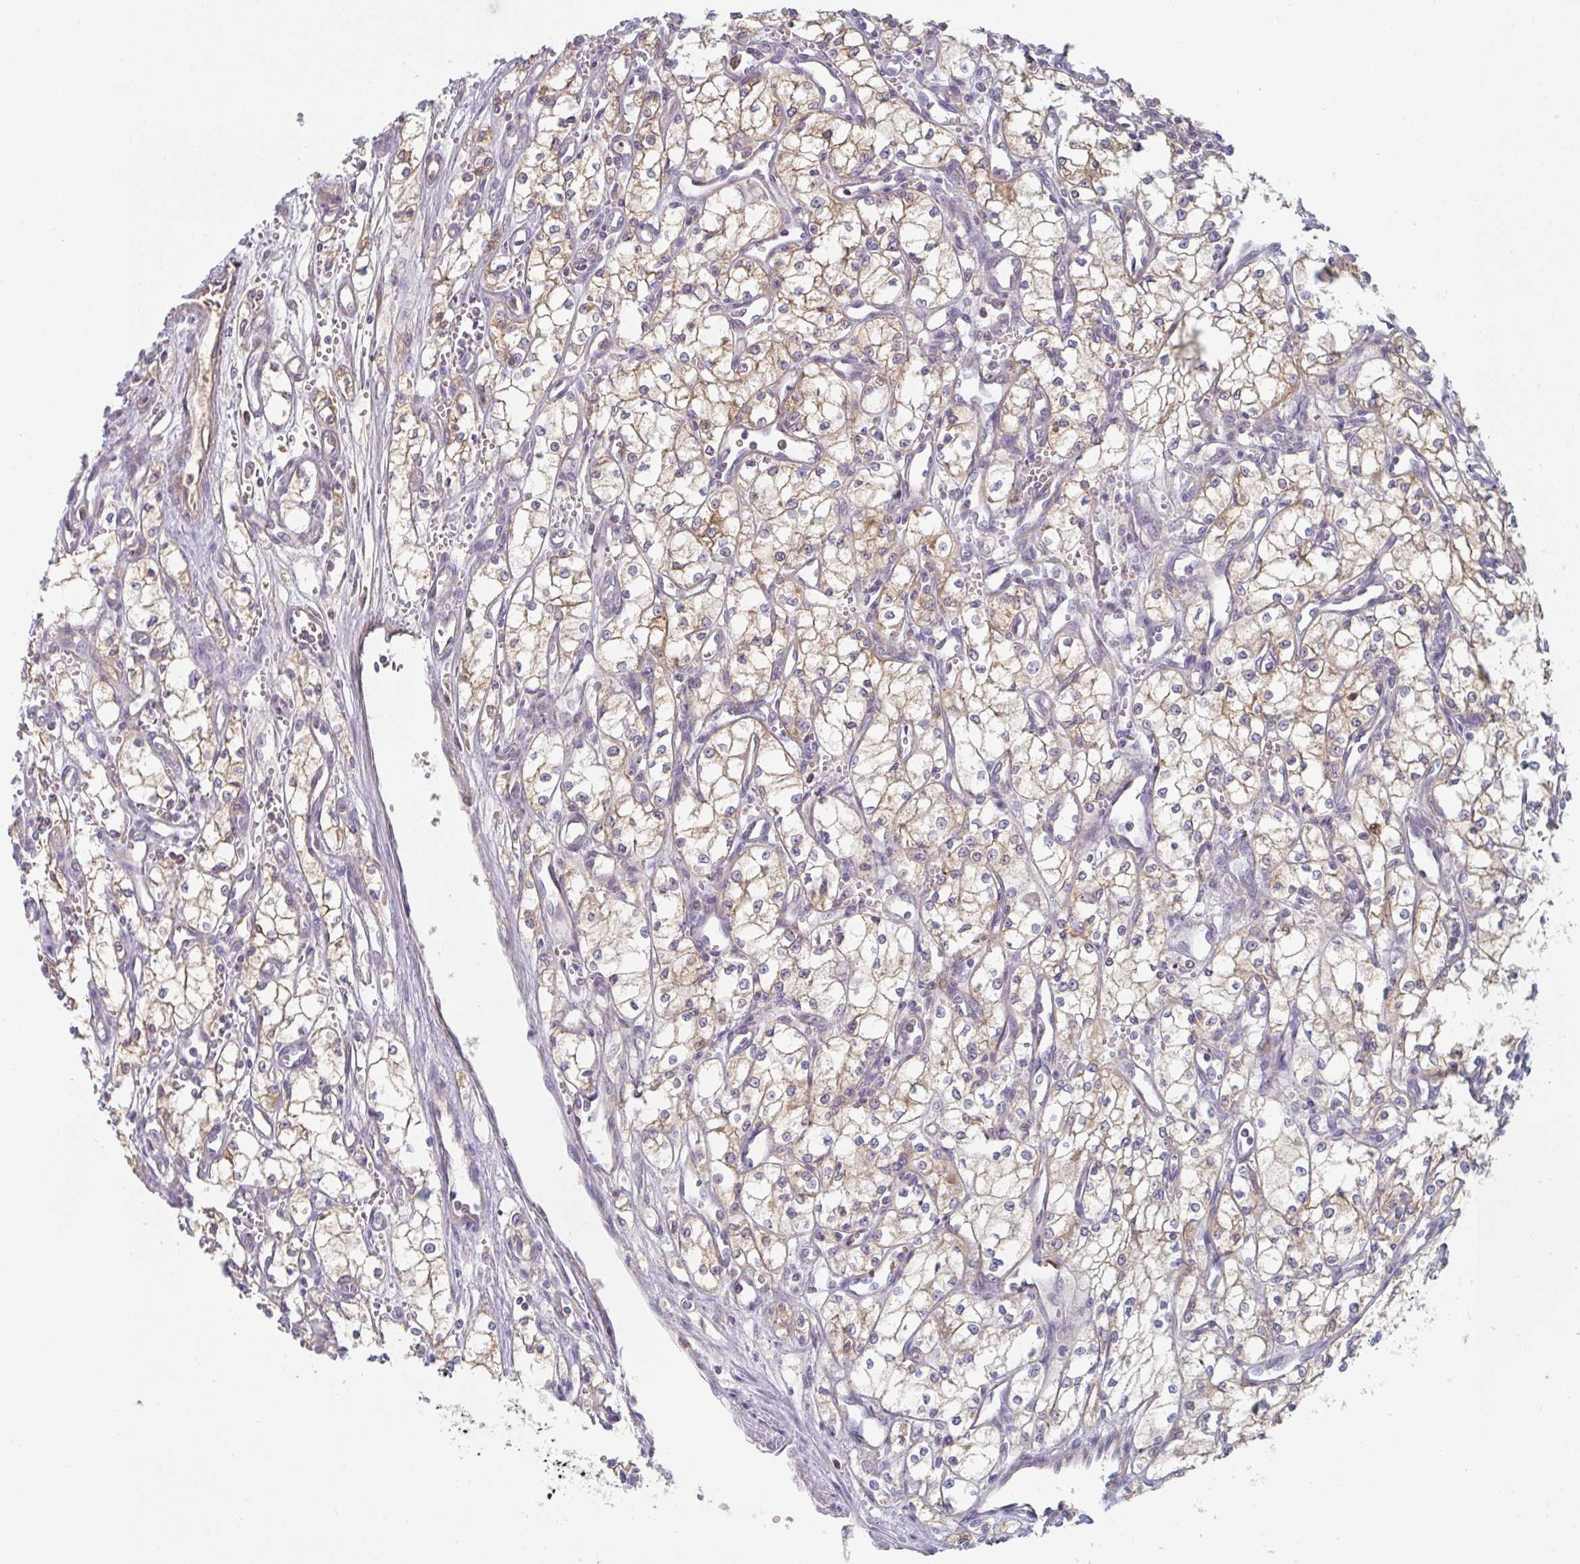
{"staining": {"intensity": "weak", "quantity": "25%-75%", "location": "cytoplasmic/membranous"}, "tissue": "renal cancer", "cell_type": "Tumor cells", "image_type": "cancer", "snomed": [{"axis": "morphology", "description": "Adenocarcinoma, NOS"}, {"axis": "topography", "description": "Kidney"}], "caption": "The histopathology image reveals immunohistochemical staining of renal cancer. There is weak cytoplasmic/membranous staining is present in about 25%-75% of tumor cells. The staining is performed using DAB brown chromogen to label protein expression. The nuclei are counter-stained blue using hematoxylin.", "gene": "AMPD2", "patient": {"sex": "male", "age": 59}}